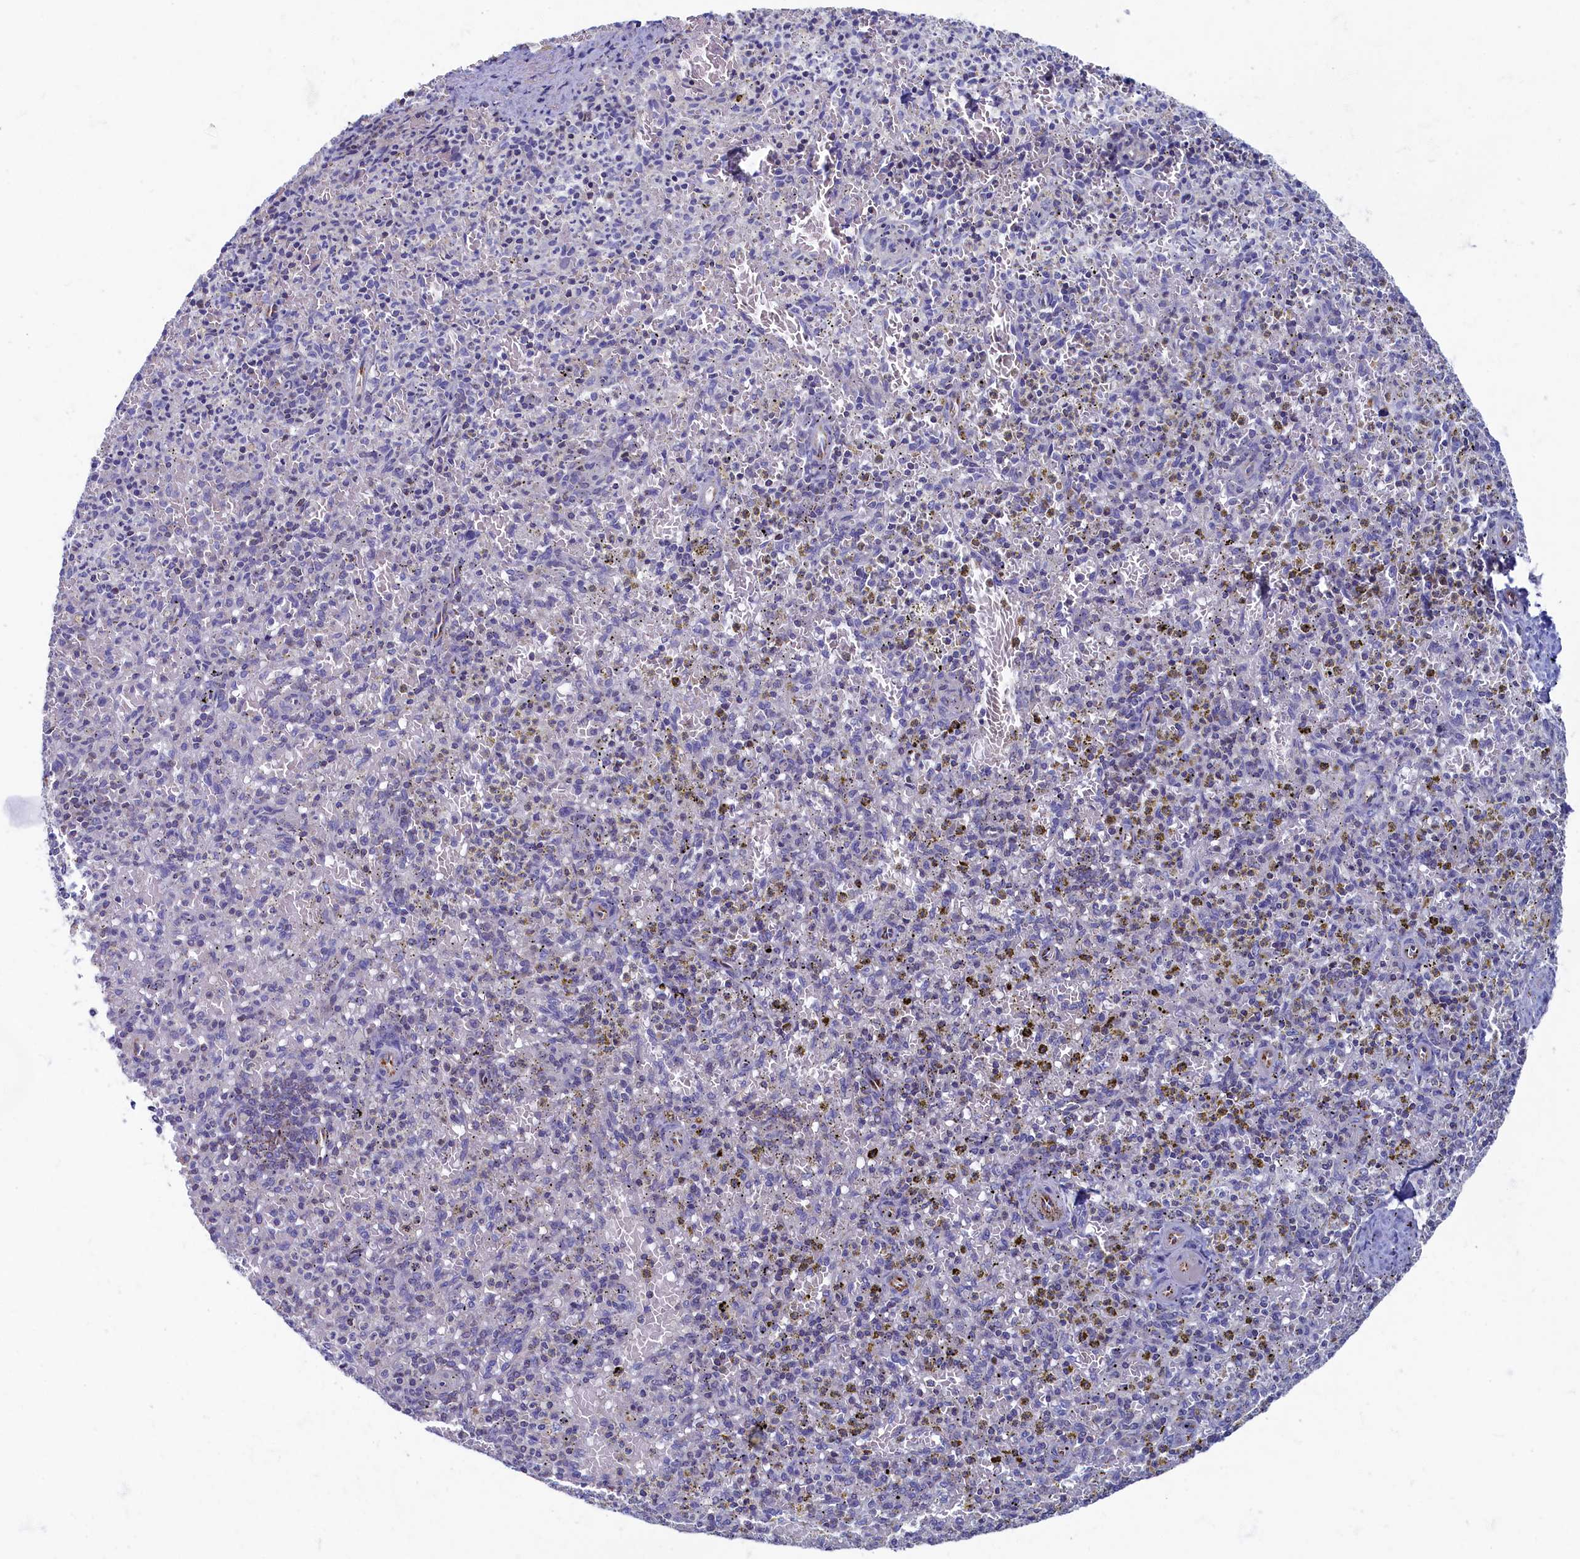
{"staining": {"intensity": "negative", "quantity": "none", "location": "none"}, "tissue": "spleen", "cell_type": "Cells in red pulp", "image_type": "normal", "snomed": [{"axis": "morphology", "description": "Normal tissue, NOS"}, {"axis": "topography", "description": "Spleen"}], "caption": "A histopathology image of human spleen is negative for staining in cells in red pulp. The staining is performed using DAB (3,3'-diaminobenzidine) brown chromogen with nuclei counter-stained in using hematoxylin.", "gene": "OCIAD2", "patient": {"sex": "male", "age": 72}}